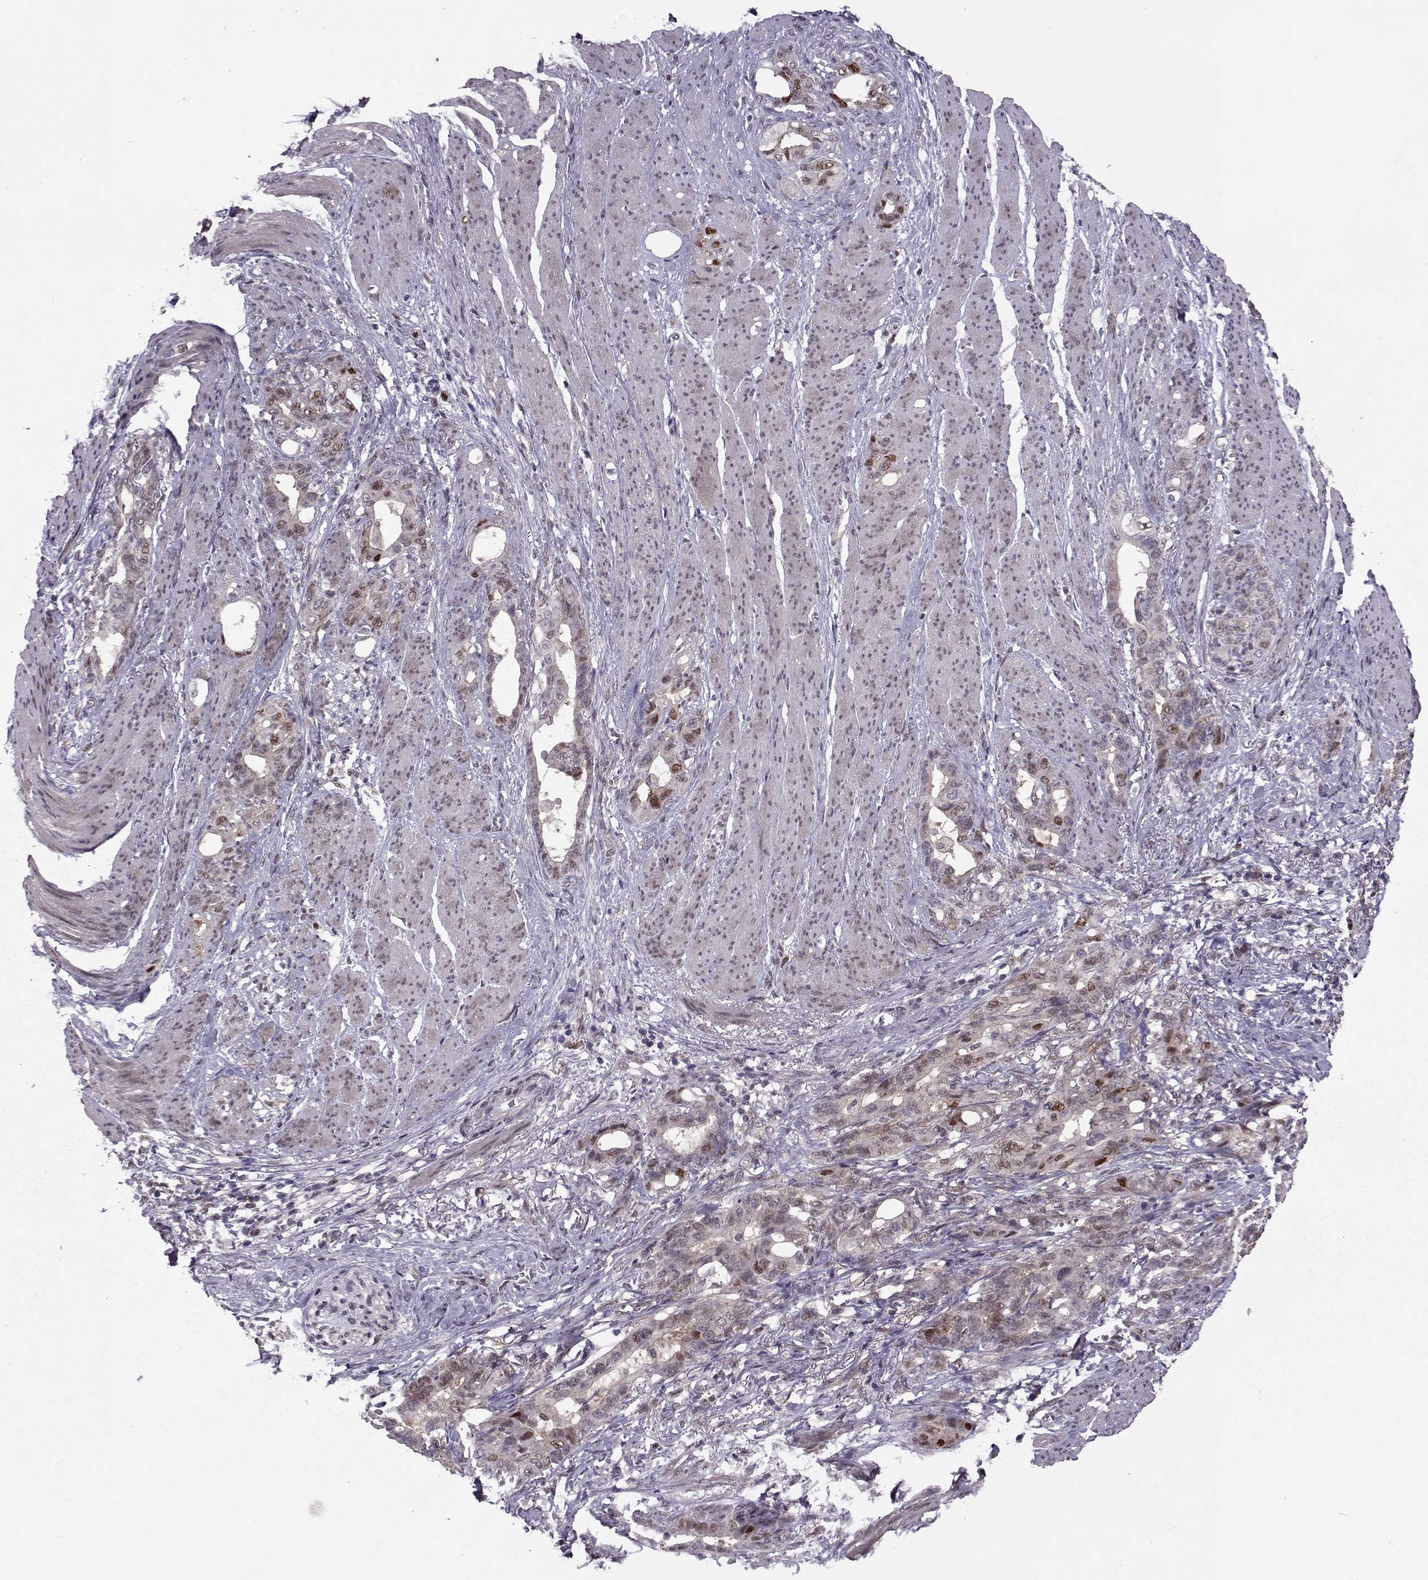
{"staining": {"intensity": "moderate", "quantity": "<25%", "location": "cytoplasmic/membranous"}, "tissue": "stomach cancer", "cell_type": "Tumor cells", "image_type": "cancer", "snomed": [{"axis": "morphology", "description": "Normal tissue, NOS"}, {"axis": "morphology", "description": "Adenocarcinoma, NOS"}, {"axis": "topography", "description": "Esophagus"}, {"axis": "topography", "description": "Stomach, upper"}], "caption": "The immunohistochemical stain shows moderate cytoplasmic/membranous expression in tumor cells of adenocarcinoma (stomach) tissue.", "gene": "CDK4", "patient": {"sex": "male", "age": 62}}